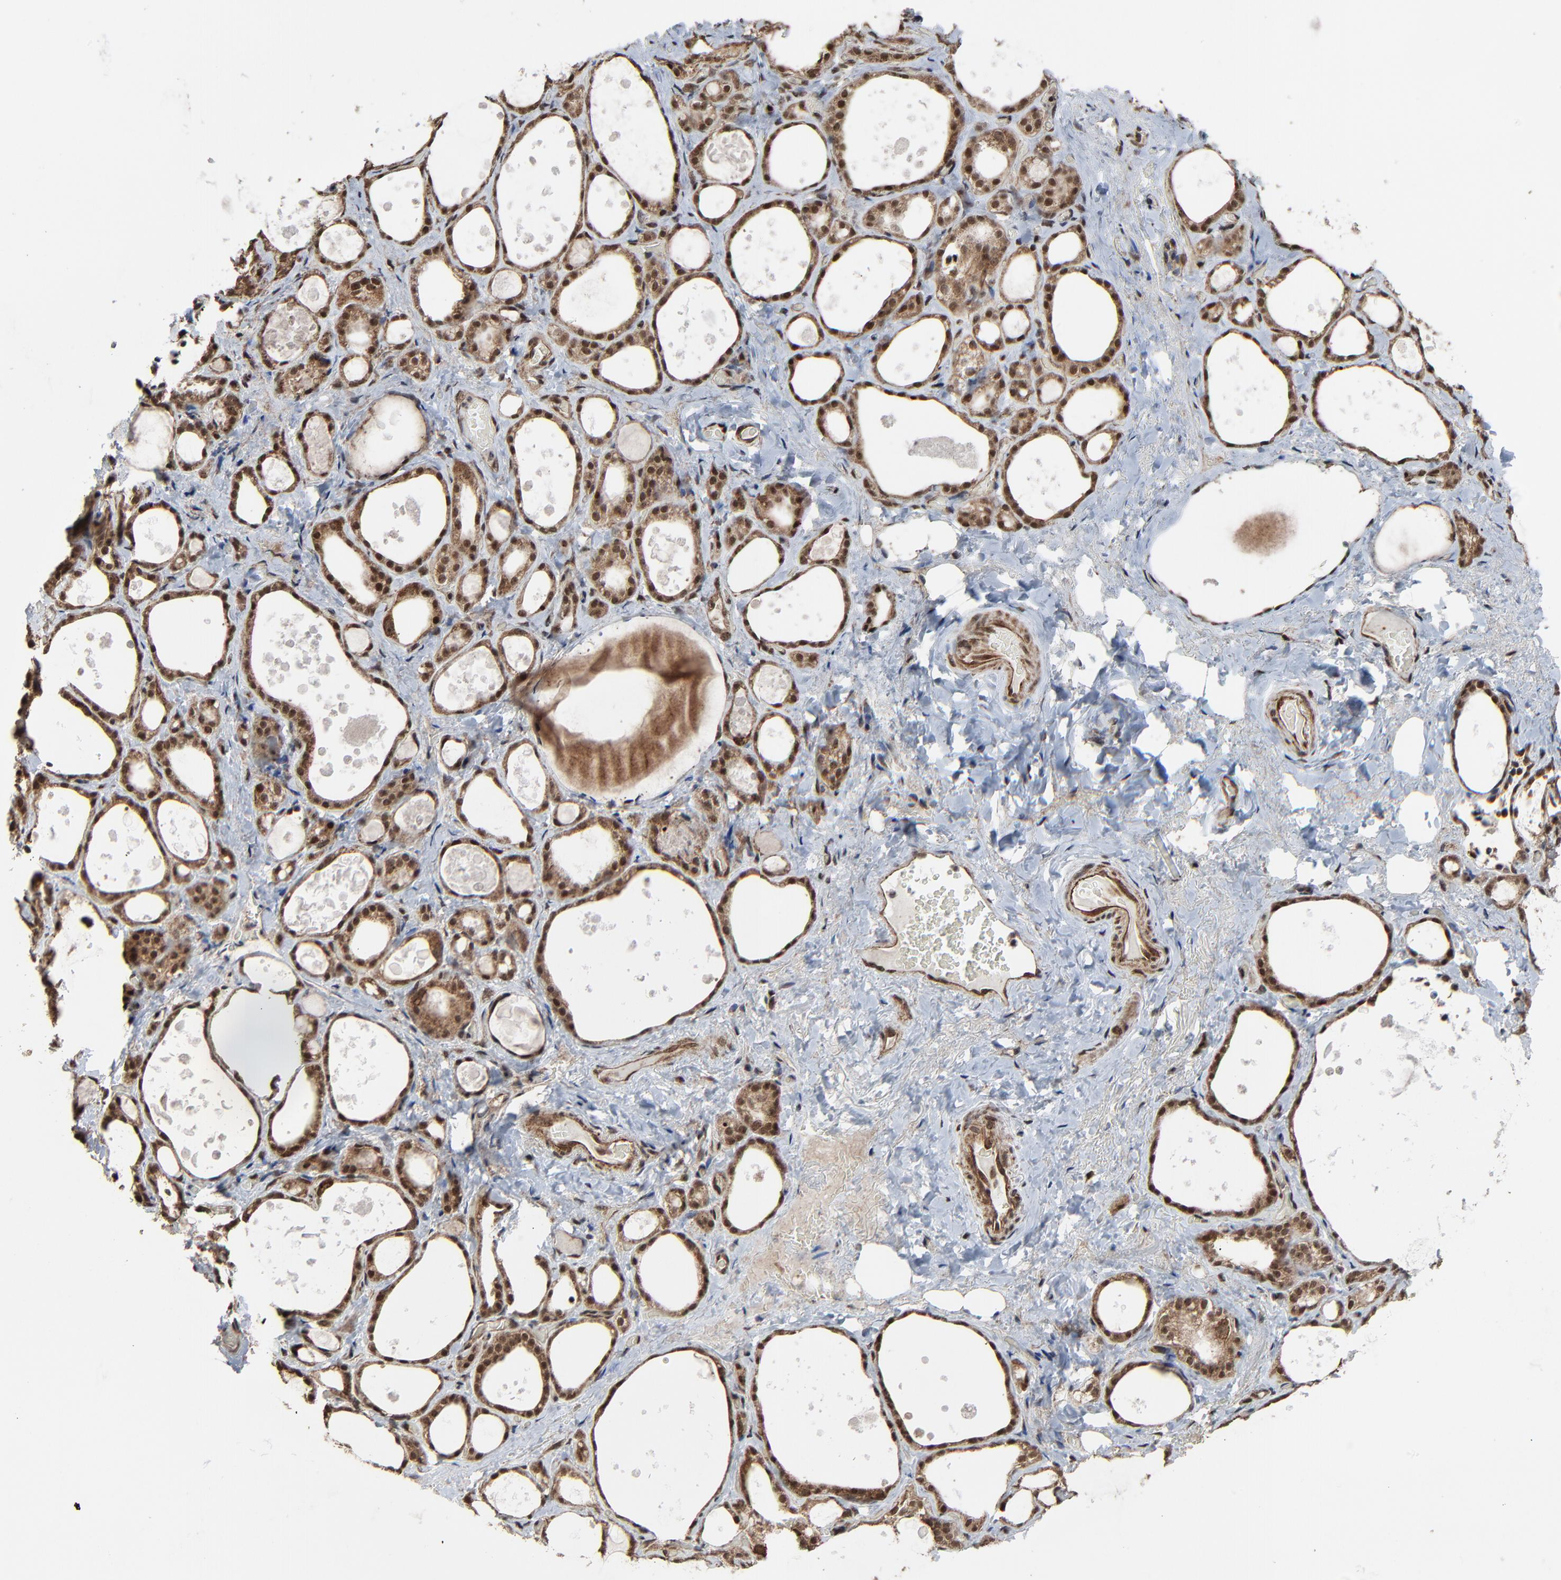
{"staining": {"intensity": "moderate", "quantity": ">75%", "location": "cytoplasmic/membranous,nuclear"}, "tissue": "thyroid gland", "cell_type": "Glandular cells", "image_type": "normal", "snomed": [{"axis": "morphology", "description": "Normal tissue, NOS"}, {"axis": "topography", "description": "Thyroid gland"}], "caption": "Moderate cytoplasmic/membranous,nuclear protein expression is appreciated in approximately >75% of glandular cells in thyroid gland.", "gene": "RHOJ", "patient": {"sex": "female", "age": 75}}